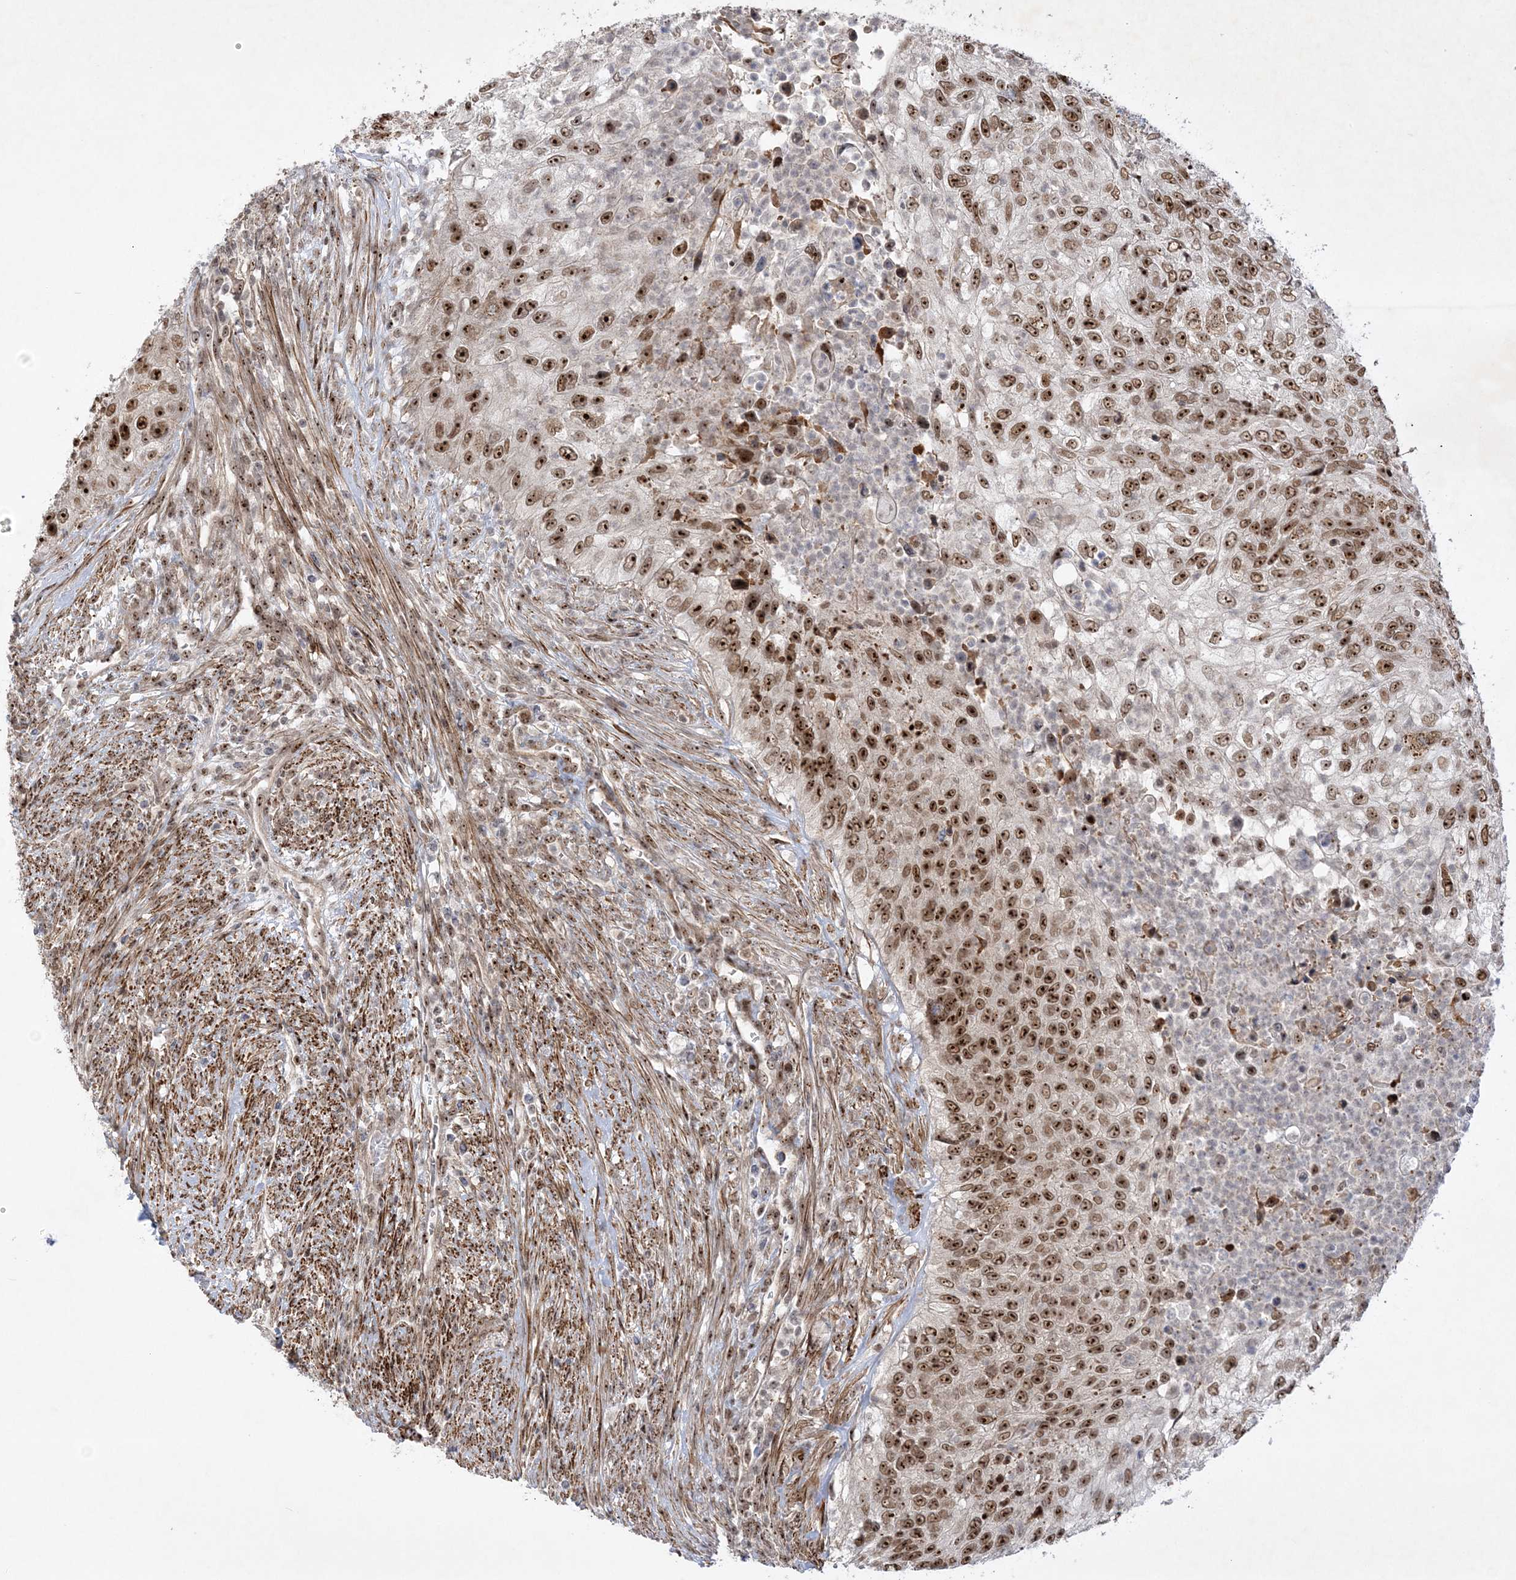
{"staining": {"intensity": "strong", "quantity": ">75%", "location": "nuclear"}, "tissue": "urothelial cancer", "cell_type": "Tumor cells", "image_type": "cancer", "snomed": [{"axis": "morphology", "description": "Urothelial carcinoma, High grade"}, {"axis": "topography", "description": "Urinary bladder"}], "caption": "Urothelial cancer tissue displays strong nuclear positivity in about >75% of tumor cells", "gene": "NPM3", "patient": {"sex": "female", "age": 60}}